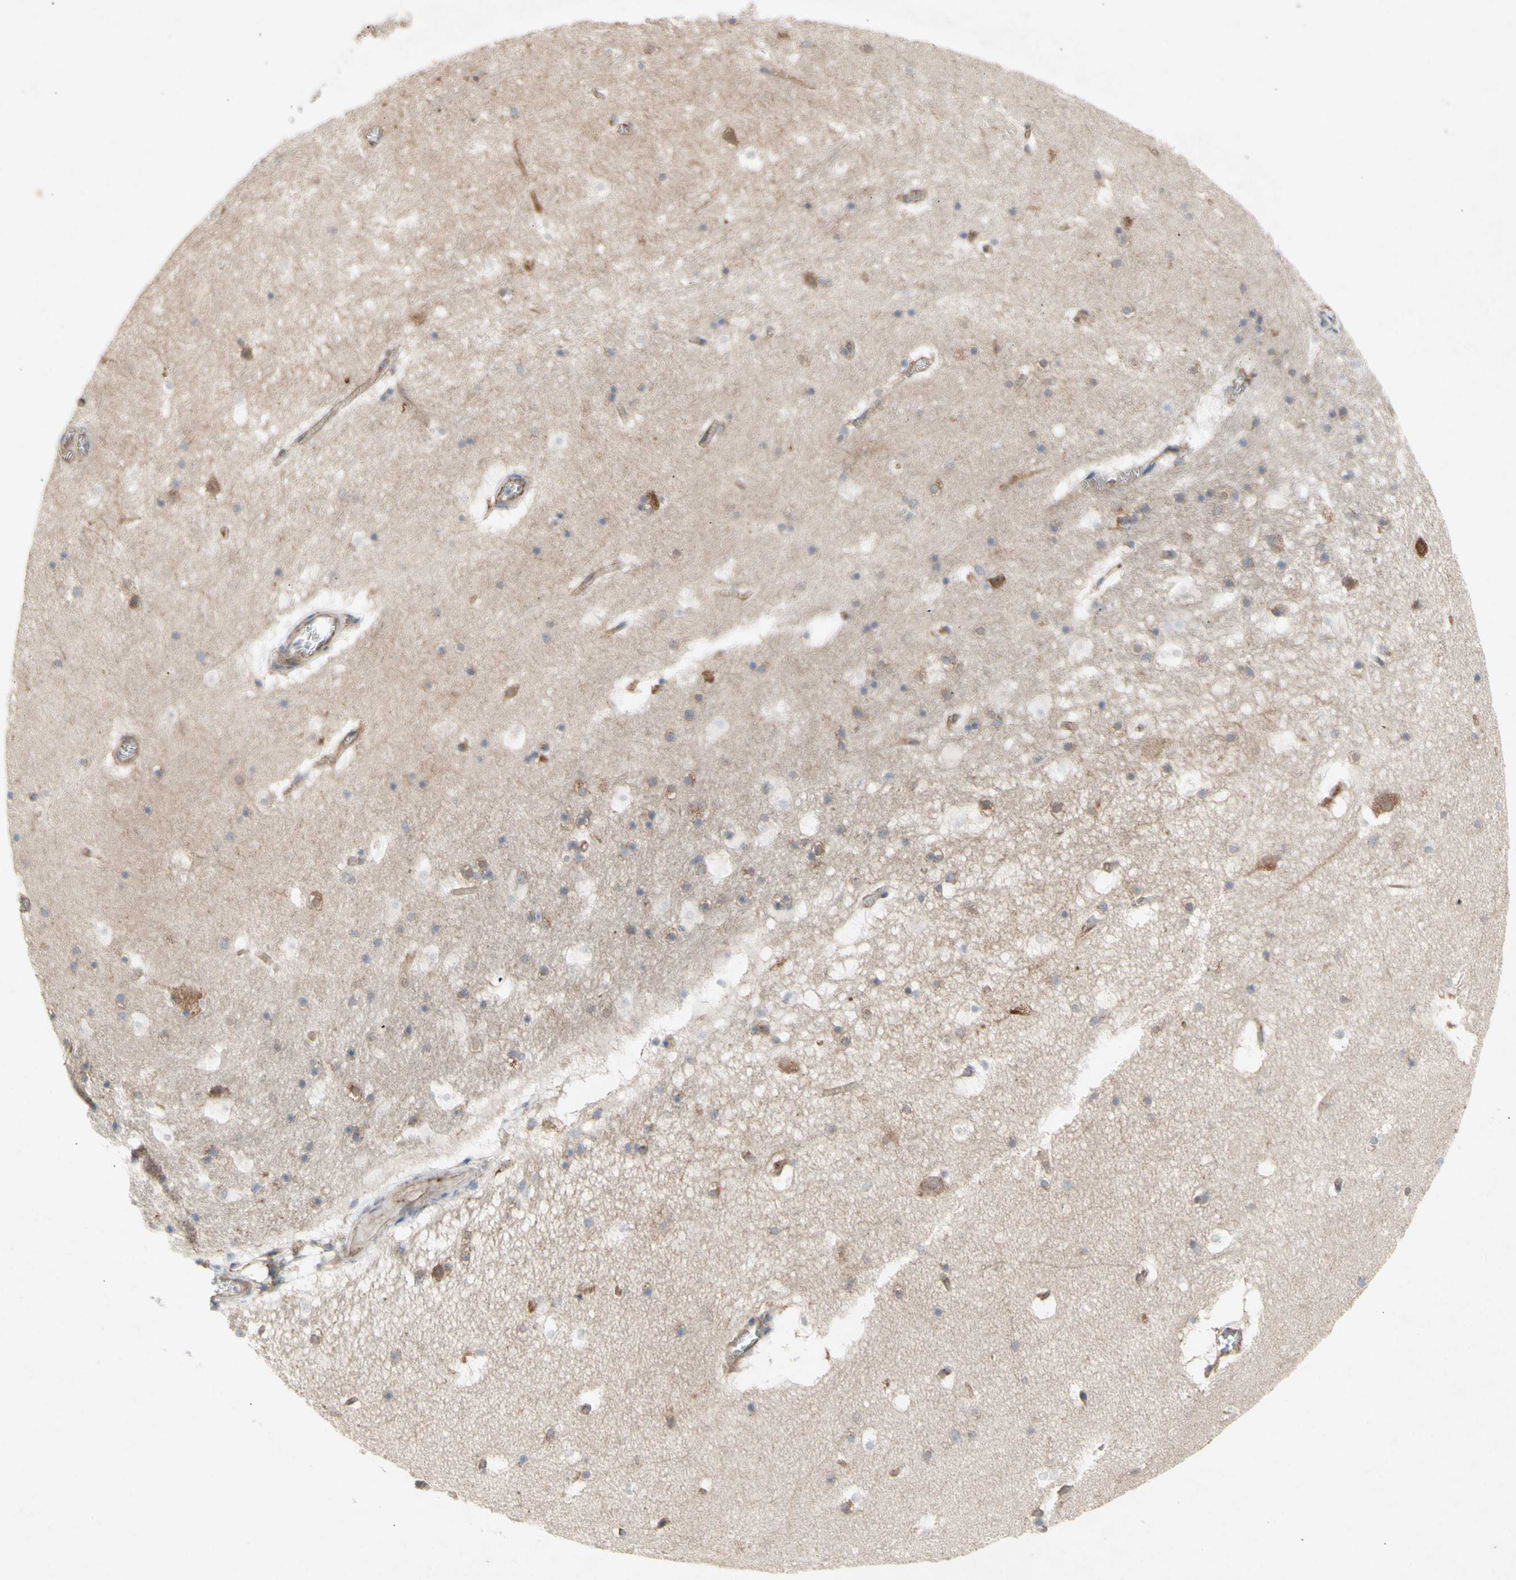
{"staining": {"intensity": "negative", "quantity": "none", "location": "none"}, "tissue": "hippocampus", "cell_type": "Glial cells", "image_type": "normal", "snomed": [{"axis": "morphology", "description": "Normal tissue, NOS"}, {"axis": "topography", "description": "Hippocampus"}], "caption": "The histopathology image exhibits no significant positivity in glial cells of hippocampus.", "gene": "KLC1", "patient": {"sex": "male", "age": 45}}